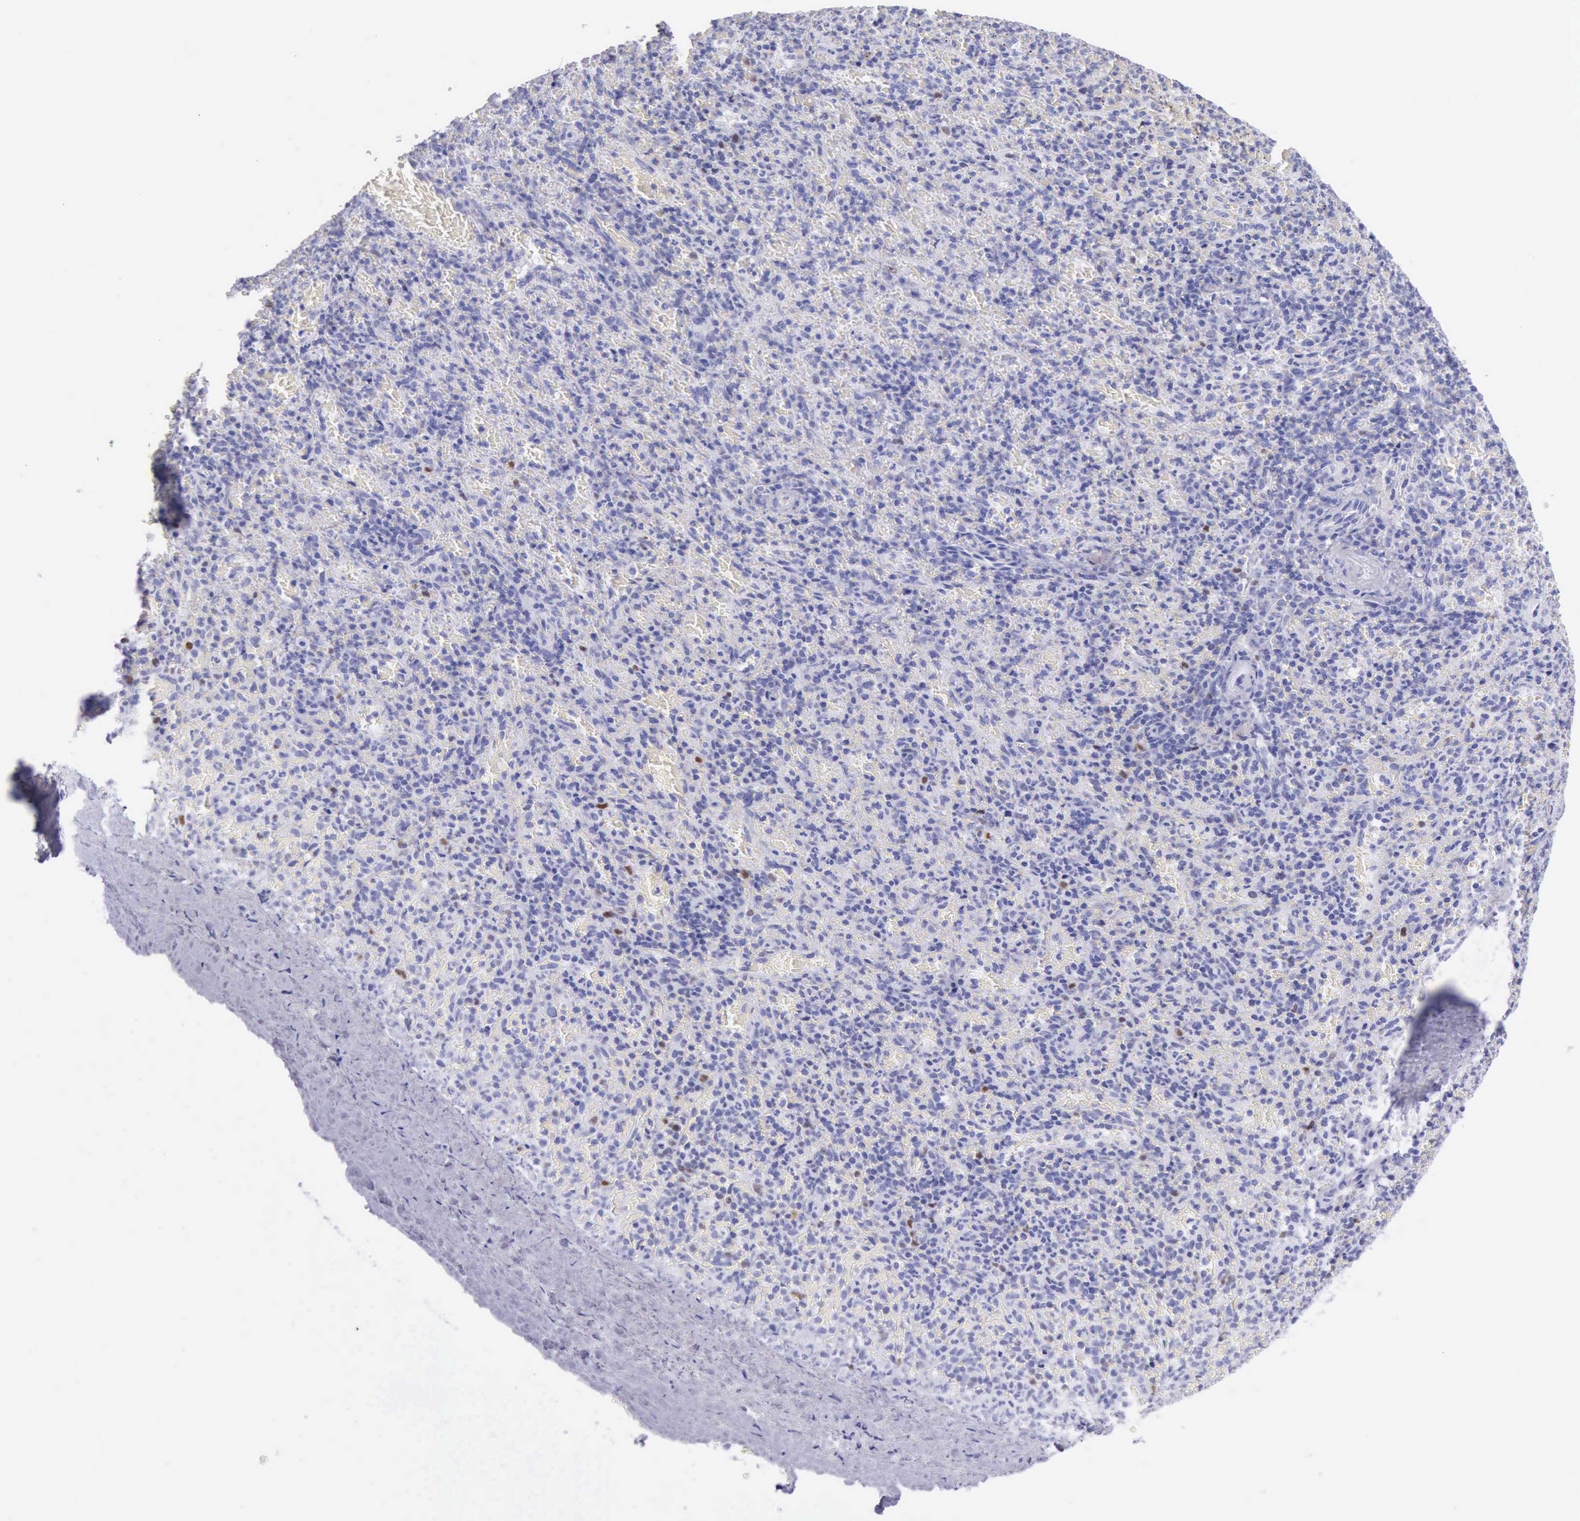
{"staining": {"intensity": "strong", "quantity": "<25%", "location": "nuclear"}, "tissue": "spleen", "cell_type": "Cells in red pulp", "image_type": "normal", "snomed": [{"axis": "morphology", "description": "Normal tissue, NOS"}, {"axis": "topography", "description": "Spleen"}], "caption": "Immunohistochemistry (IHC) (DAB) staining of unremarkable human spleen reveals strong nuclear protein expression in approximately <25% of cells in red pulp.", "gene": "MCM2", "patient": {"sex": "female", "age": 50}}